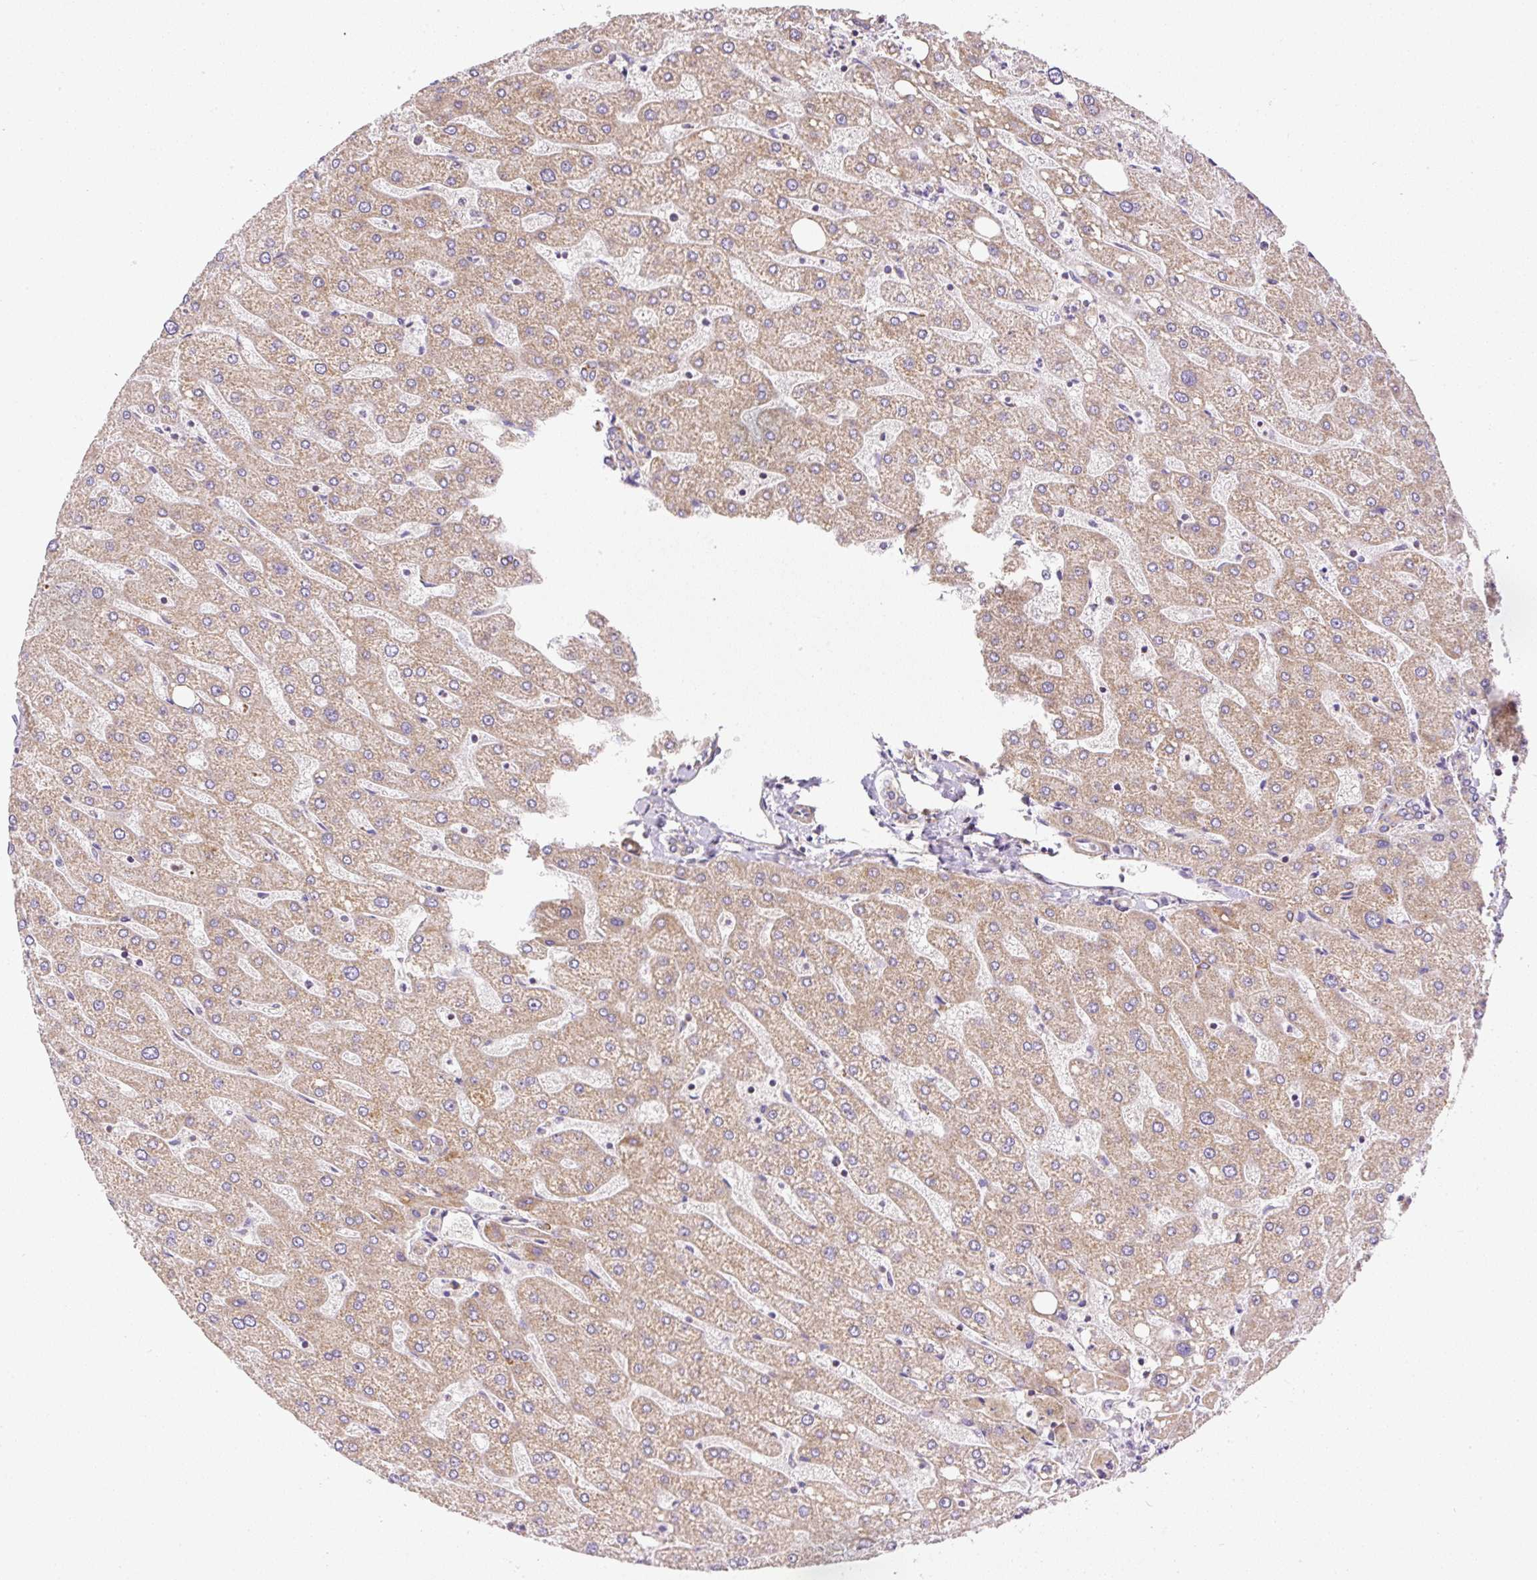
{"staining": {"intensity": "weak", "quantity": ">75%", "location": "cytoplasmic/membranous"}, "tissue": "liver", "cell_type": "Cholangiocytes", "image_type": "normal", "snomed": [{"axis": "morphology", "description": "Normal tissue, NOS"}, {"axis": "topography", "description": "Liver"}], "caption": "A brown stain labels weak cytoplasmic/membranous positivity of a protein in cholangiocytes of benign human liver.", "gene": "NDUFAF2", "patient": {"sex": "male", "age": 67}}